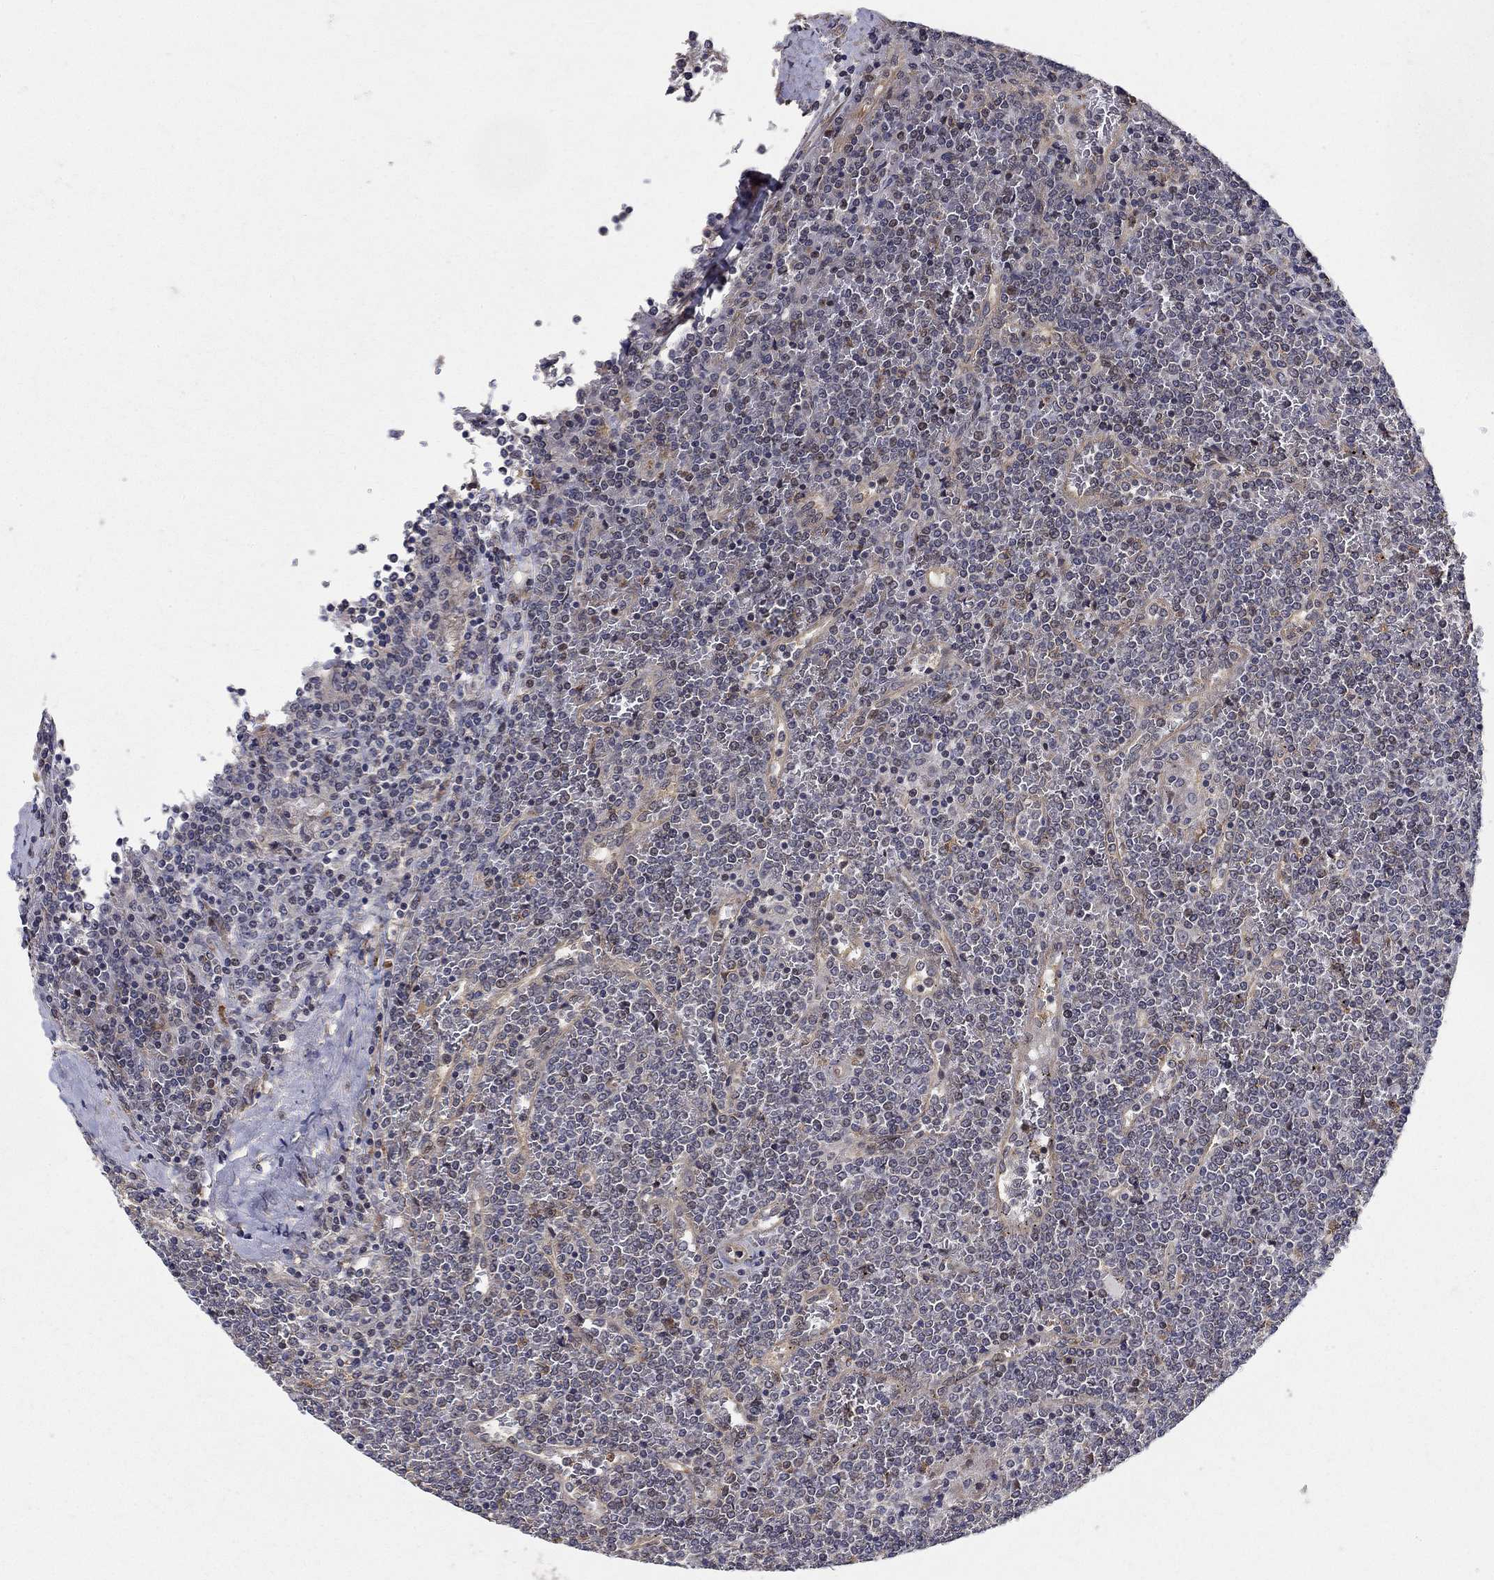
{"staining": {"intensity": "negative", "quantity": "none", "location": "none"}, "tissue": "lymphoma", "cell_type": "Tumor cells", "image_type": "cancer", "snomed": [{"axis": "morphology", "description": "Malignant lymphoma, non-Hodgkin's type, Low grade"}, {"axis": "topography", "description": "Spleen"}], "caption": "Protein analysis of low-grade malignant lymphoma, non-Hodgkin's type reveals no significant expression in tumor cells.", "gene": "ZNF594", "patient": {"sex": "female", "age": 19}}